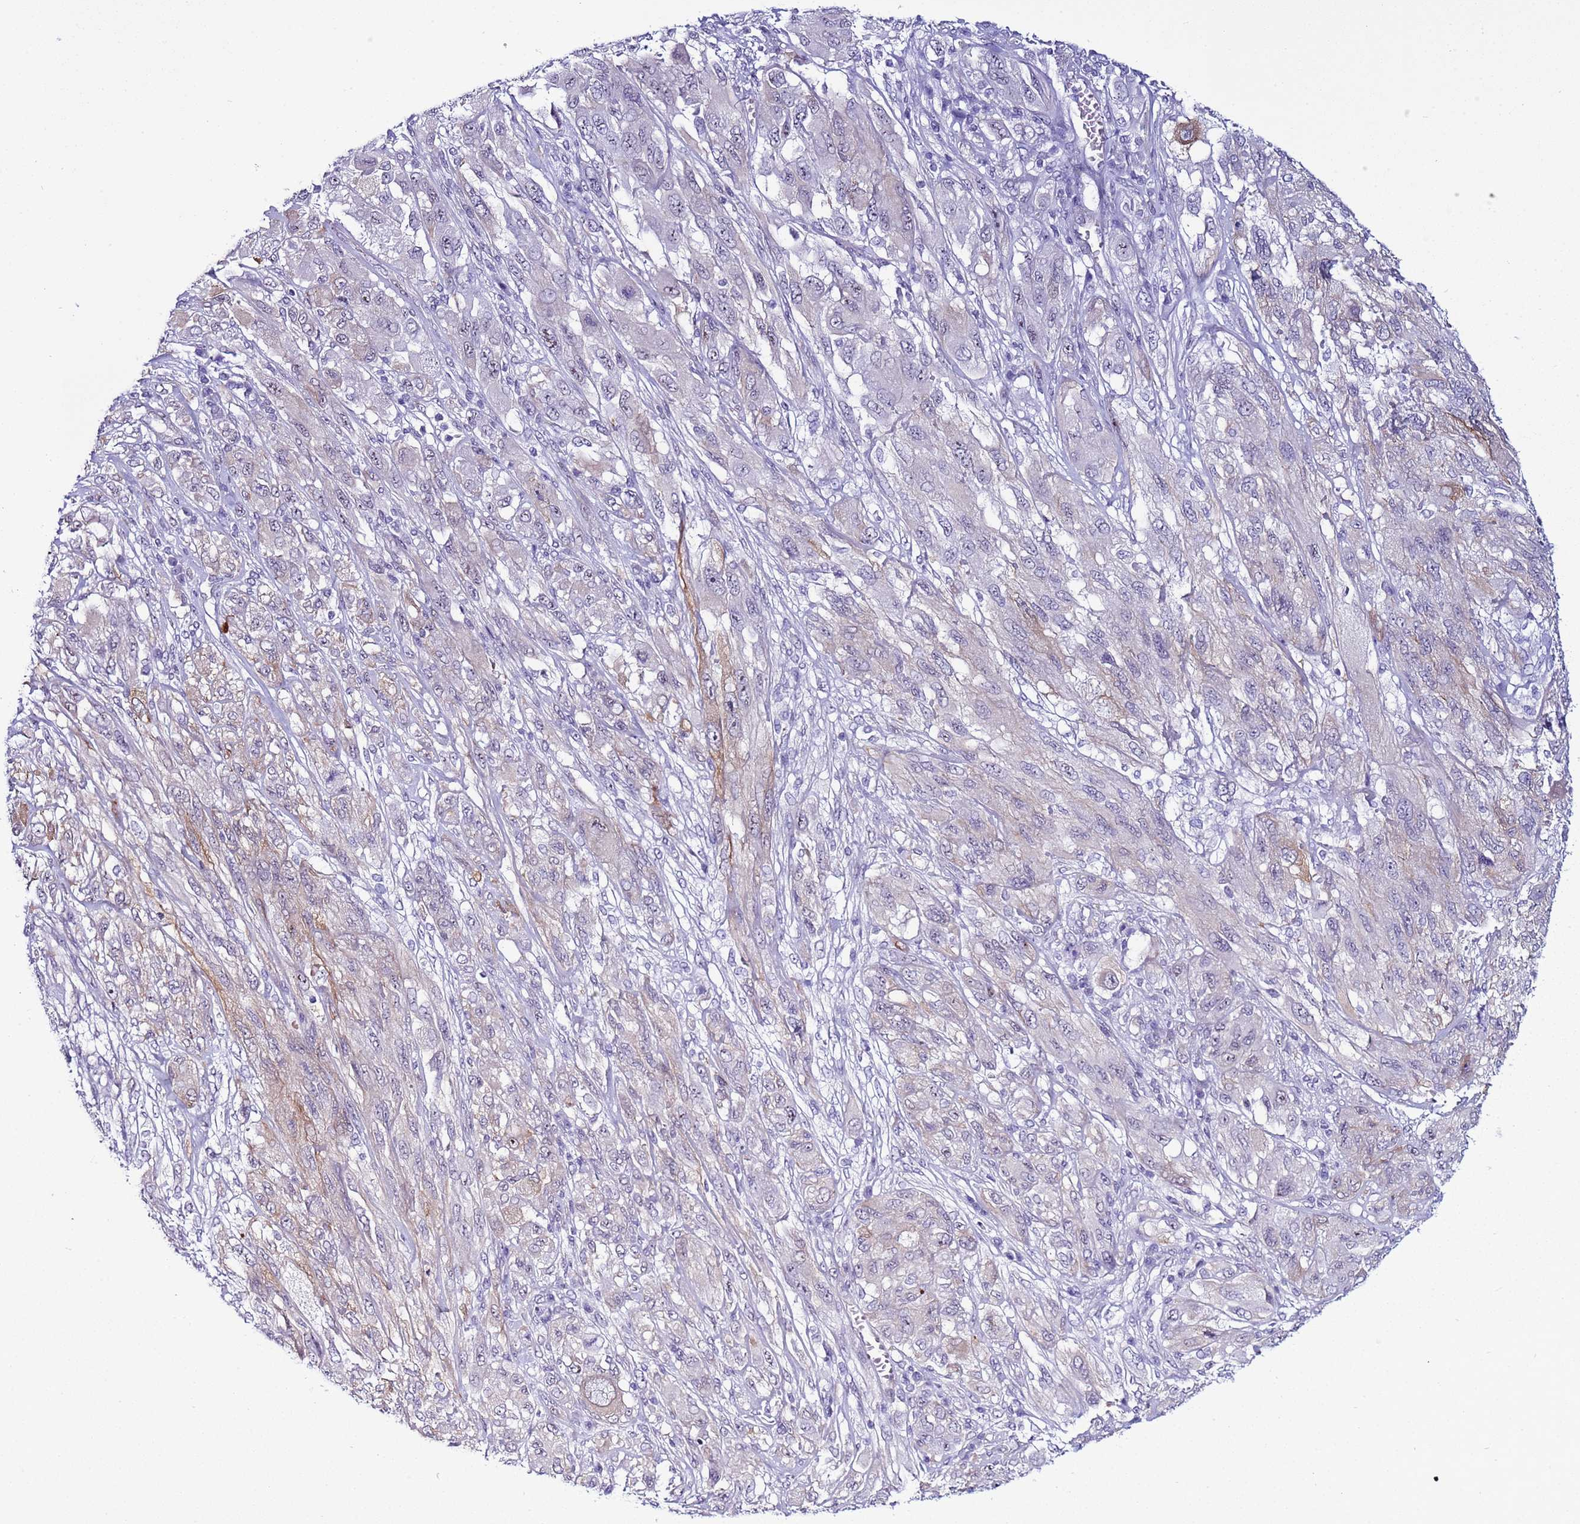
{"staining": {"intensity": "negative", "quantity": "none", "location": "none"}, "tissue": "melanoma", "cell_type": "Tumor cells", "image_type": "cancer", "snomed": [{"axis": "morphology", "description": "Malignant melanoma, NOS"}, {"axis": "topography", "description": "Skin"}], "caption": "Human melanoma stained for a protein using immunohistochemistry (IHC) reveals no staining in tumor cells.", "gene": "LRRC10B", "patient": {"sex": "female", "age": 91}}